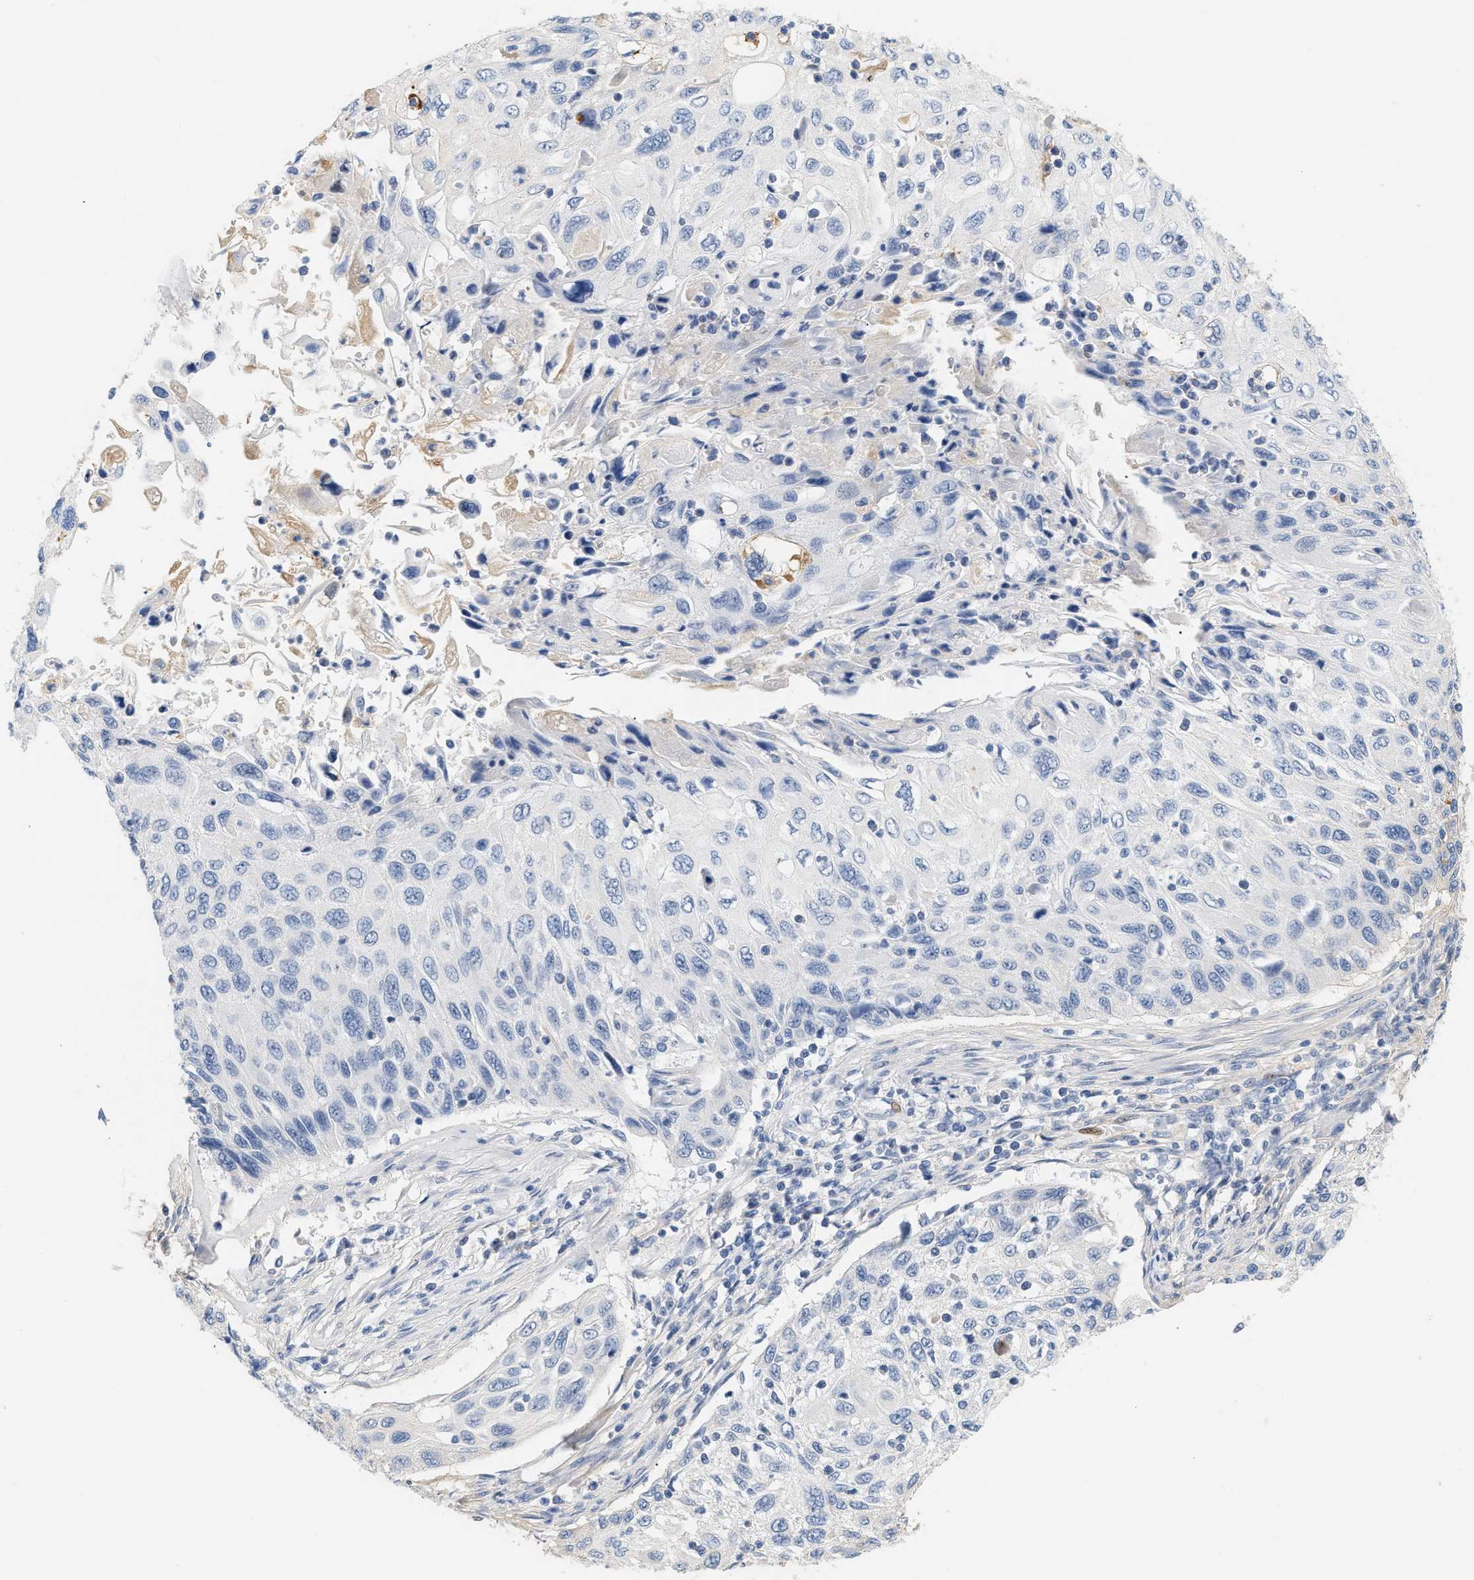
{"staining": {"intensity": "negative", "quantity": "none", "location": "none"}, "tissue": "cervical cancer", "cell_type": "Tumor cells", "image_type": "cancer", "snomed": [{"axis": "morphology", "description": "Squamous cell carcinoma, NOS"}, {"axis": "topography", "description": "Cervix"}], "caption": "A high-resolution micrograph shows IHC staining of squamous cell carcinoma (cervical), which shows no significant expression in tumor cells.", "gene": "CFH", "patient": {"sex": "female", "age": 70}}